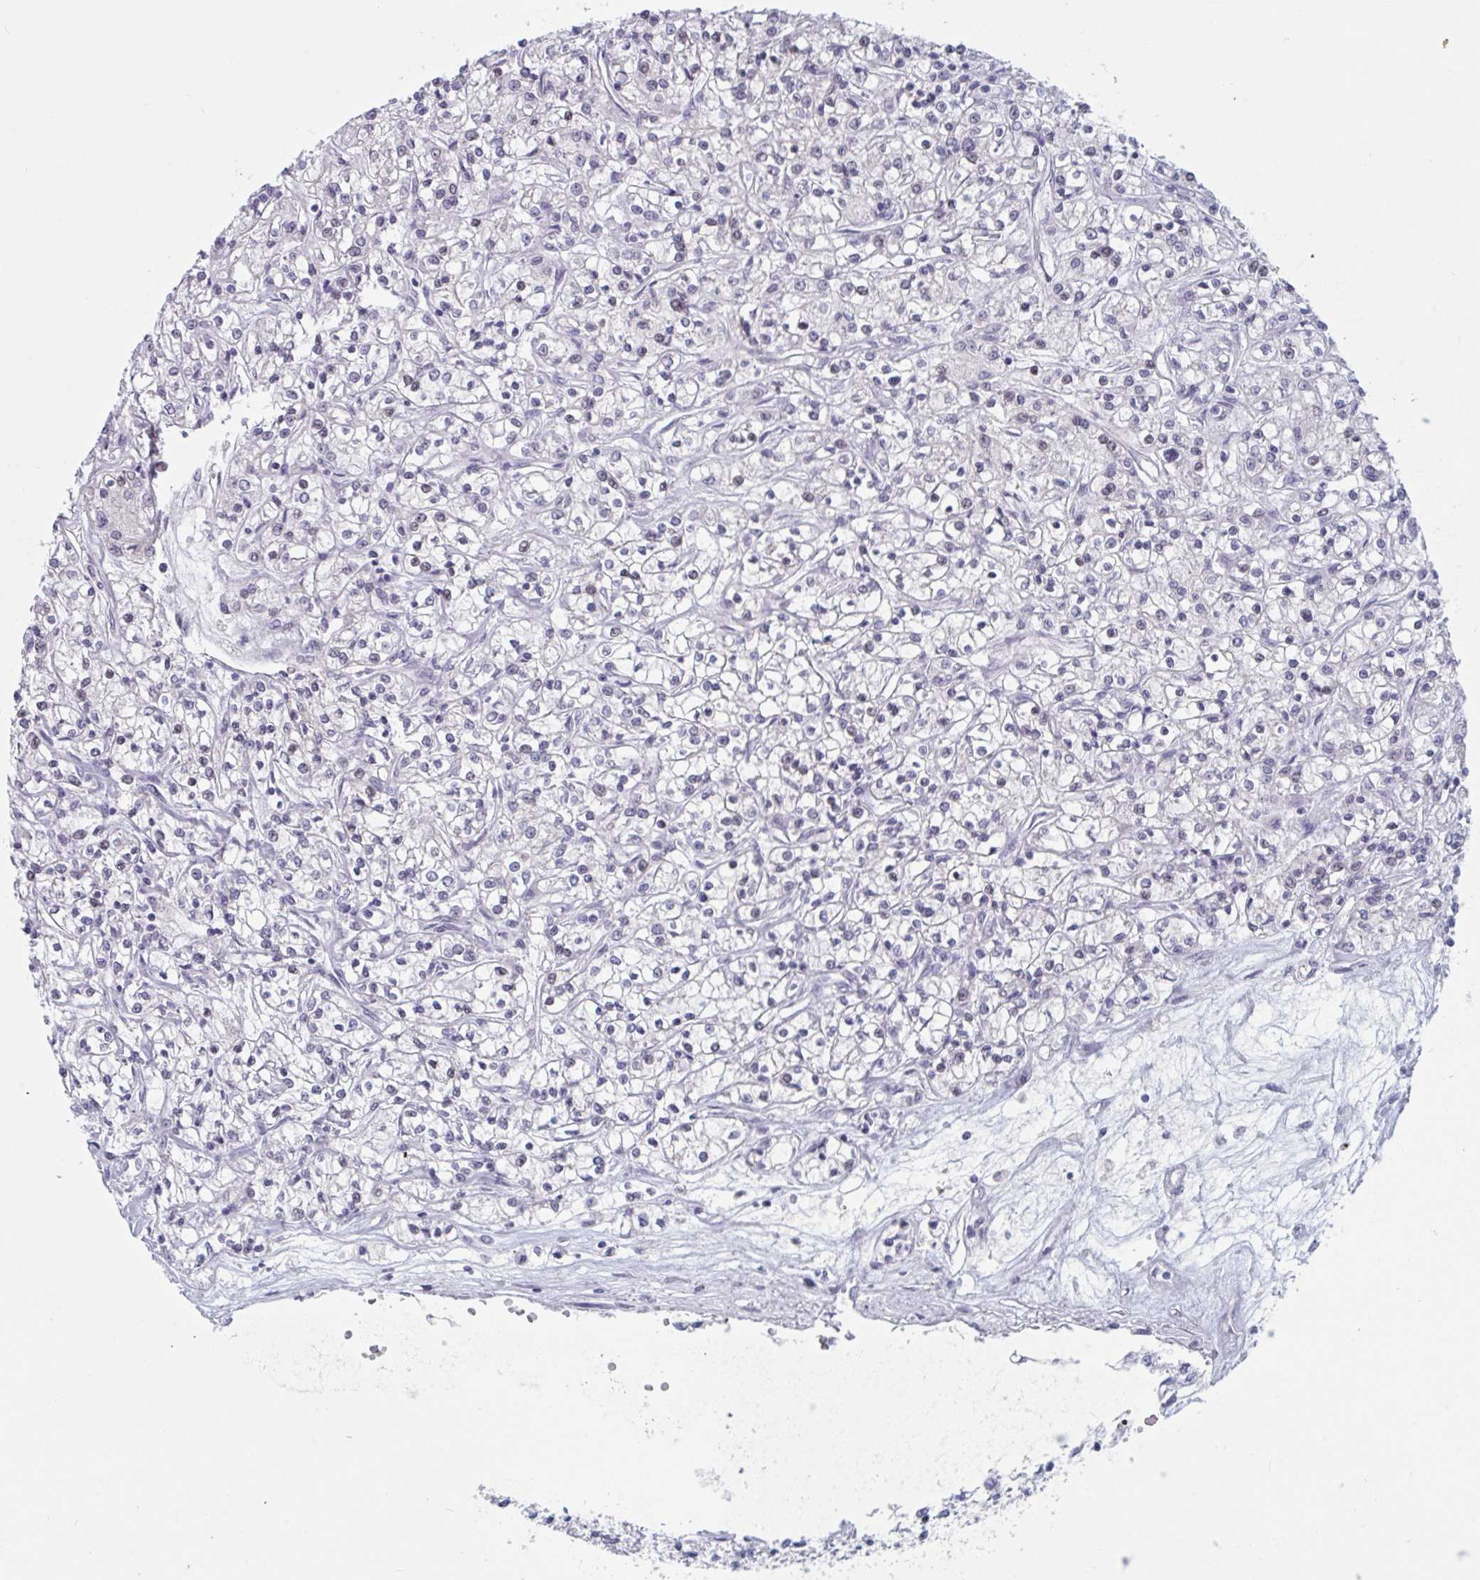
{"staining": {"intensity": "negative", "quantity": "none", "location": "none"}, "tissue": "renal cancer", "cell_type": "Tumor cells", "image_type": "cancer", "snomed": [{"axis": "morphology", "description": "Adenocarcinoma, NOS"}, {"axis": "topography", "description": "Kidney"}], "caption": "Immunohistochemical staining of adenocarcinoma (renal) demonstrates no significant staining in tumor cells. The staining is performed using DAB brown chromogen with nuclei counter-stained in using hematoxylin.", "gene": "FOXA1", "patient": {"sex": "female", "age": 59}}